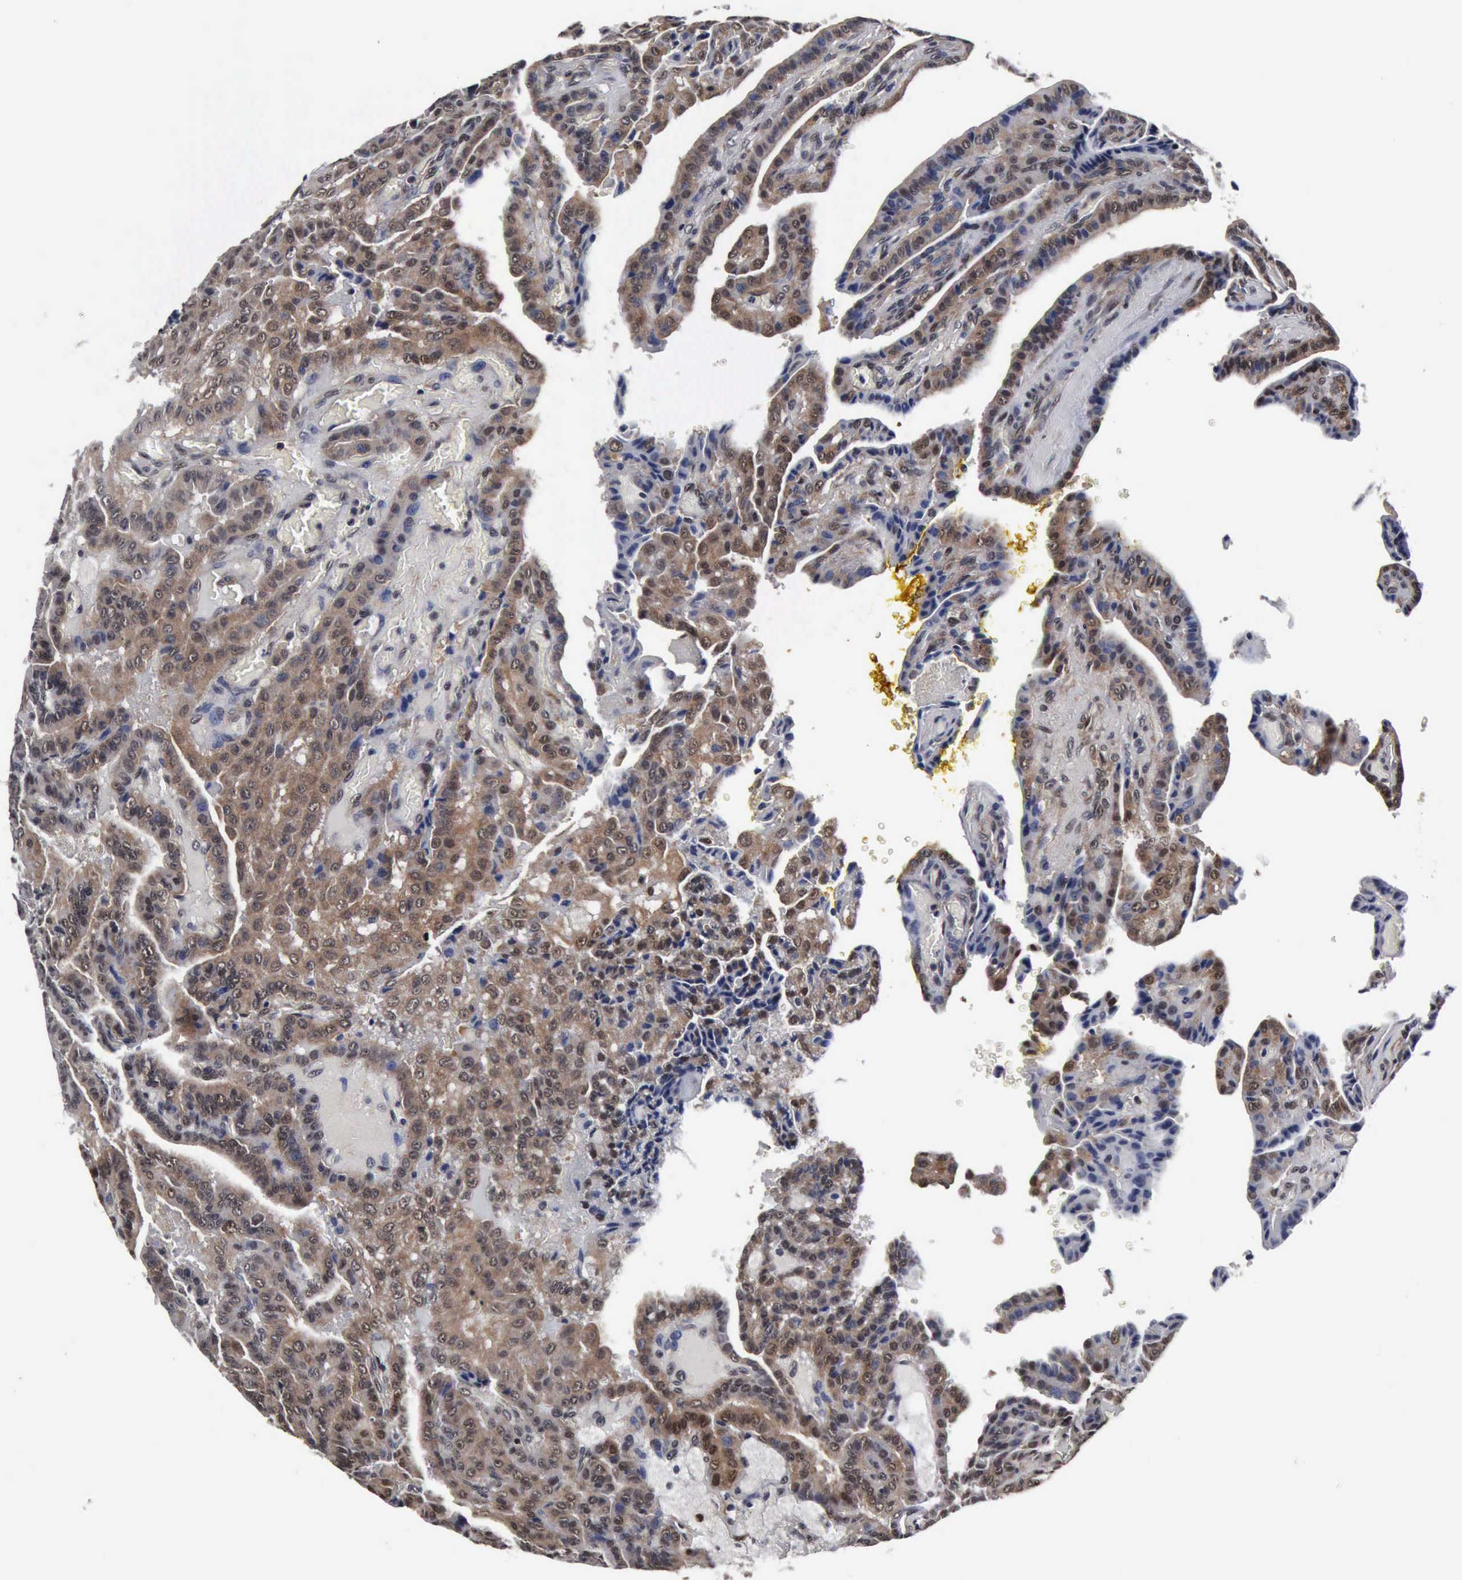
{"staining": {"intensity": "moderate", "quantity": ">75%", "location": "cytoplasmic/membranous"}, "tissue": "thyroid cancer", "cell_type": "Tumor cells", "image_type": "cancer", "snomed": [{"axis": "morphology", "description": "Papillary adenocarcinoma, NOS"}, {"axis": "topography", "description": "Thyroid gland"}], "caption": "High-magnification brightfield microscopy of thyroid cancer (papillary adenocarcinoma) stained with DAB (brown) and counterstained with hematoxylin (blue). tumor cells exhibit moderate cytoplasmic/membranous positivity is identified in approximately>75% of cells. The staining was performed using DAB (3,3'-diaminobenzidine), with brown indicating positive protein expression. Nuclei are stained blue with hematoxylin.", "gene": "UBC", "patient": {"sex": "male", "age": 87}}